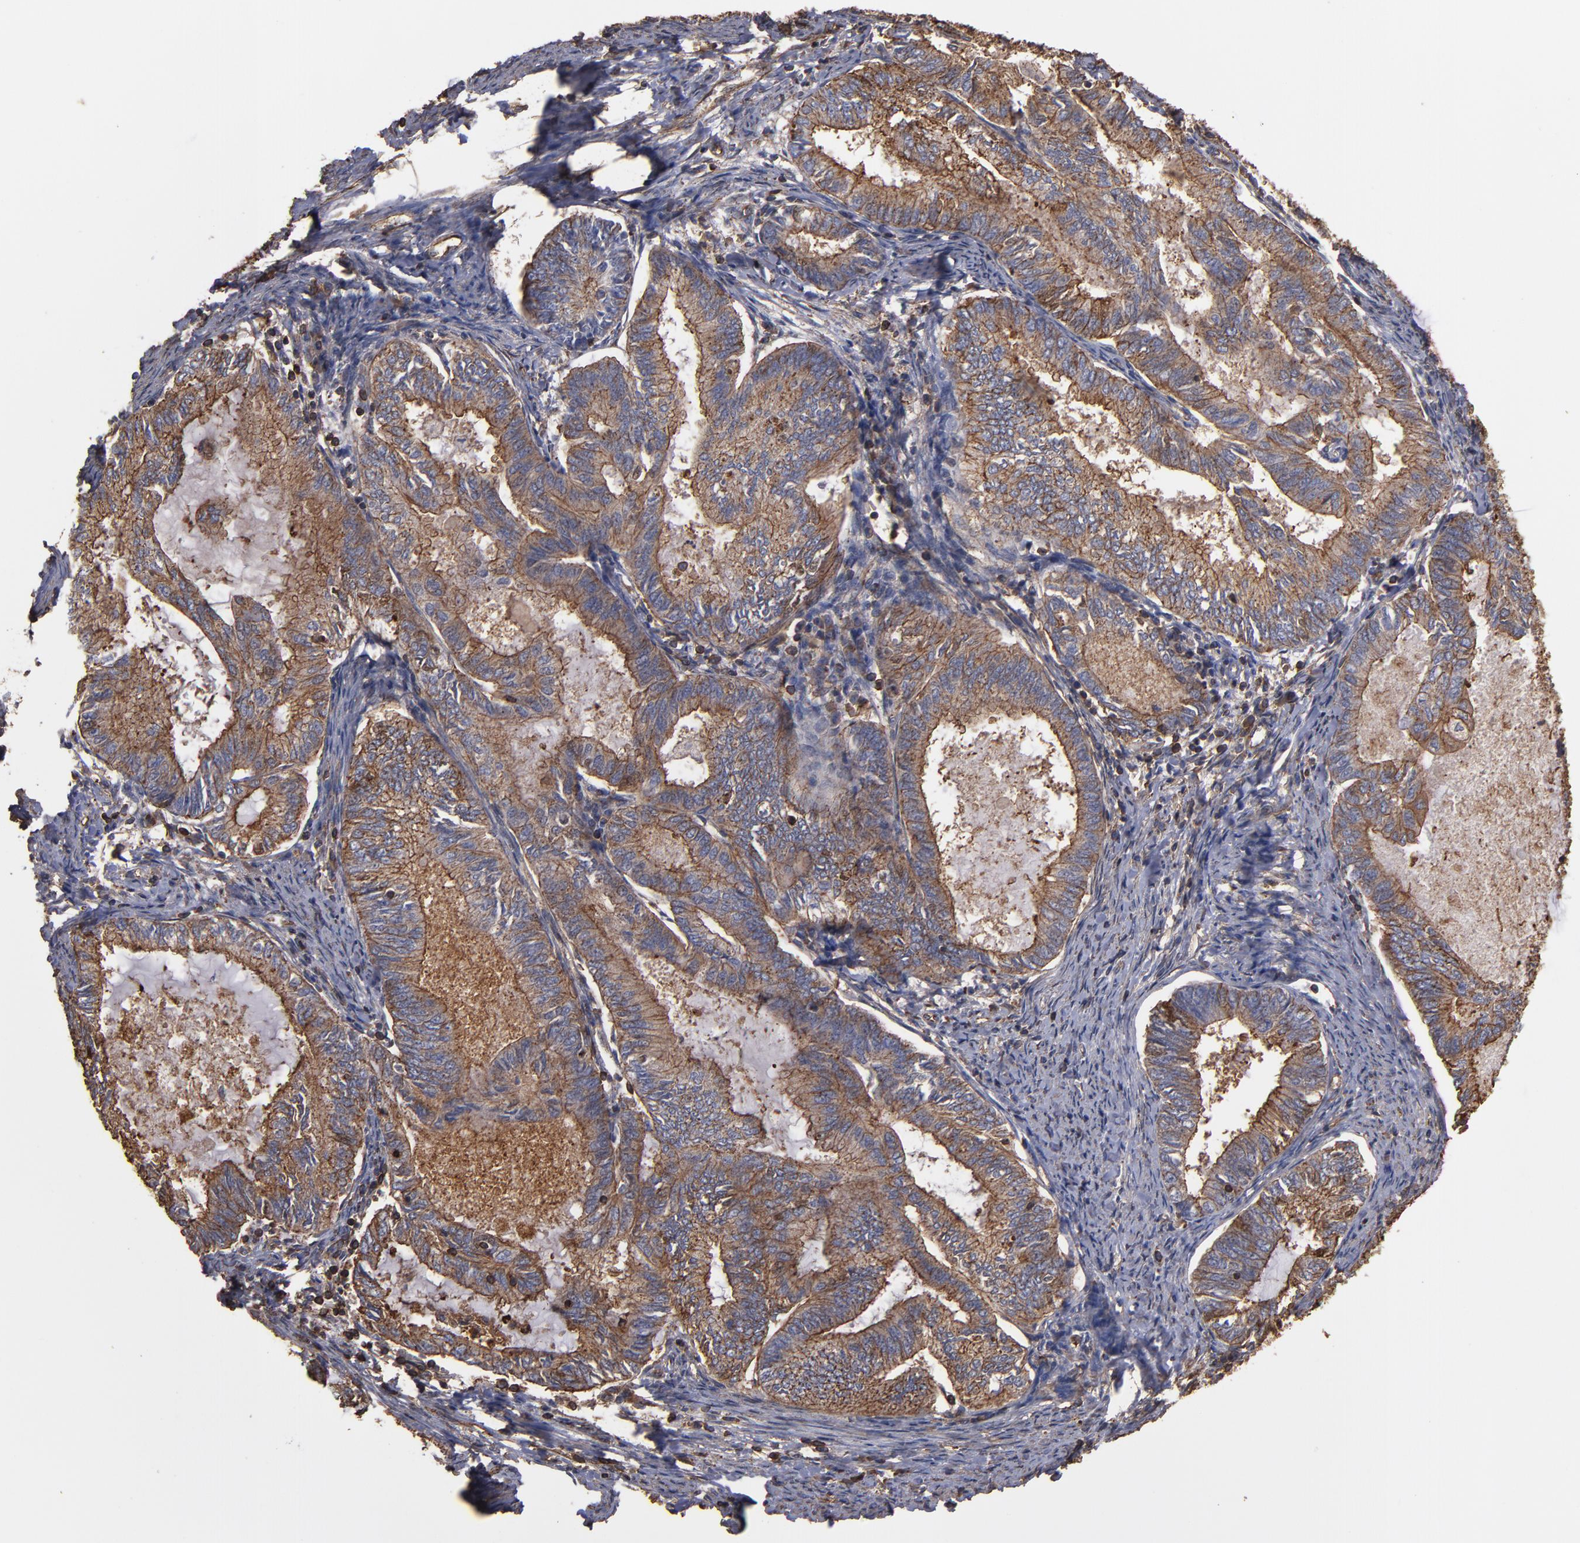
{"staining": {"intensity": "moderate", "quantity": ">75%", "location": "cytoplasmic/membranous"}, "tissue": "endometrial cancer", "cell_type": "Tumor cells", "image_type": "cancer", "snomed": [{"axis": "morphology", "description": "Adenocarcinoma, NOS"}, {"axis": "topography", "description": "Endometrium"}], "caption": "This is a micrograph of immunohistochemistry (IHC) staining of endometrial adenocarcinoma, which shows moderate staining in the cytoplasmic/membranous of tumor cells.", "gene": "ACTN4", "patient": {"sex": "female", "age": 86}}